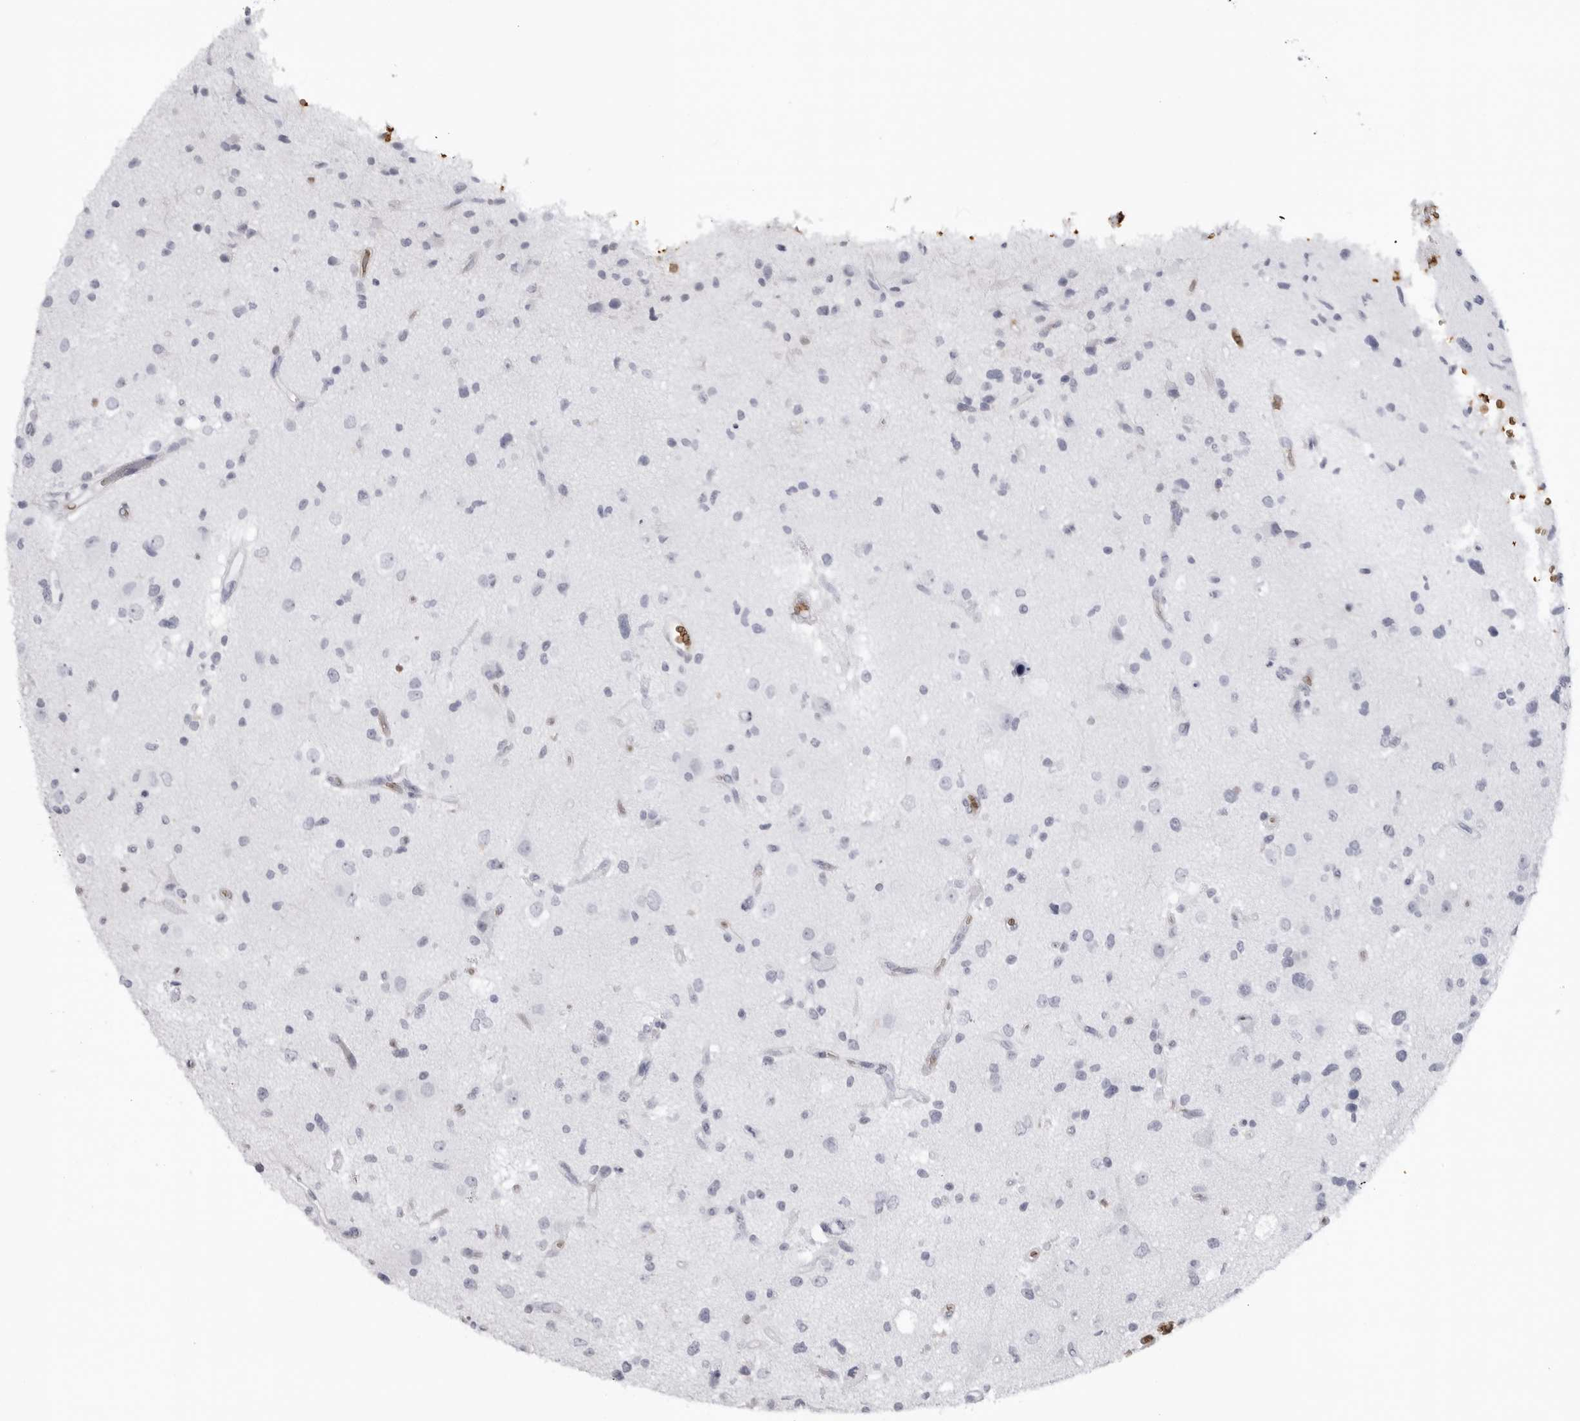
{"staining": {"intensity": "negative", "quantity": "none", "location": "none"}, "tissue": "glioma", "cell_type": "Tumor cells", "image_type": "cancer", "snomed": [{"axis": "morphology", "description": "Glioma, malignant, High grade"}, {"axis": "topography", "description": "Brain"}], "caption": "IHC micrograph of neoplastic tissue: human high-grade glioma (malignant) stained with DAB (3,3'-diaminobenzidine) shows no significant protein staining in tumor cells.", "gene": "EPB41", "patient": {"sex": "male", "age": 33}}